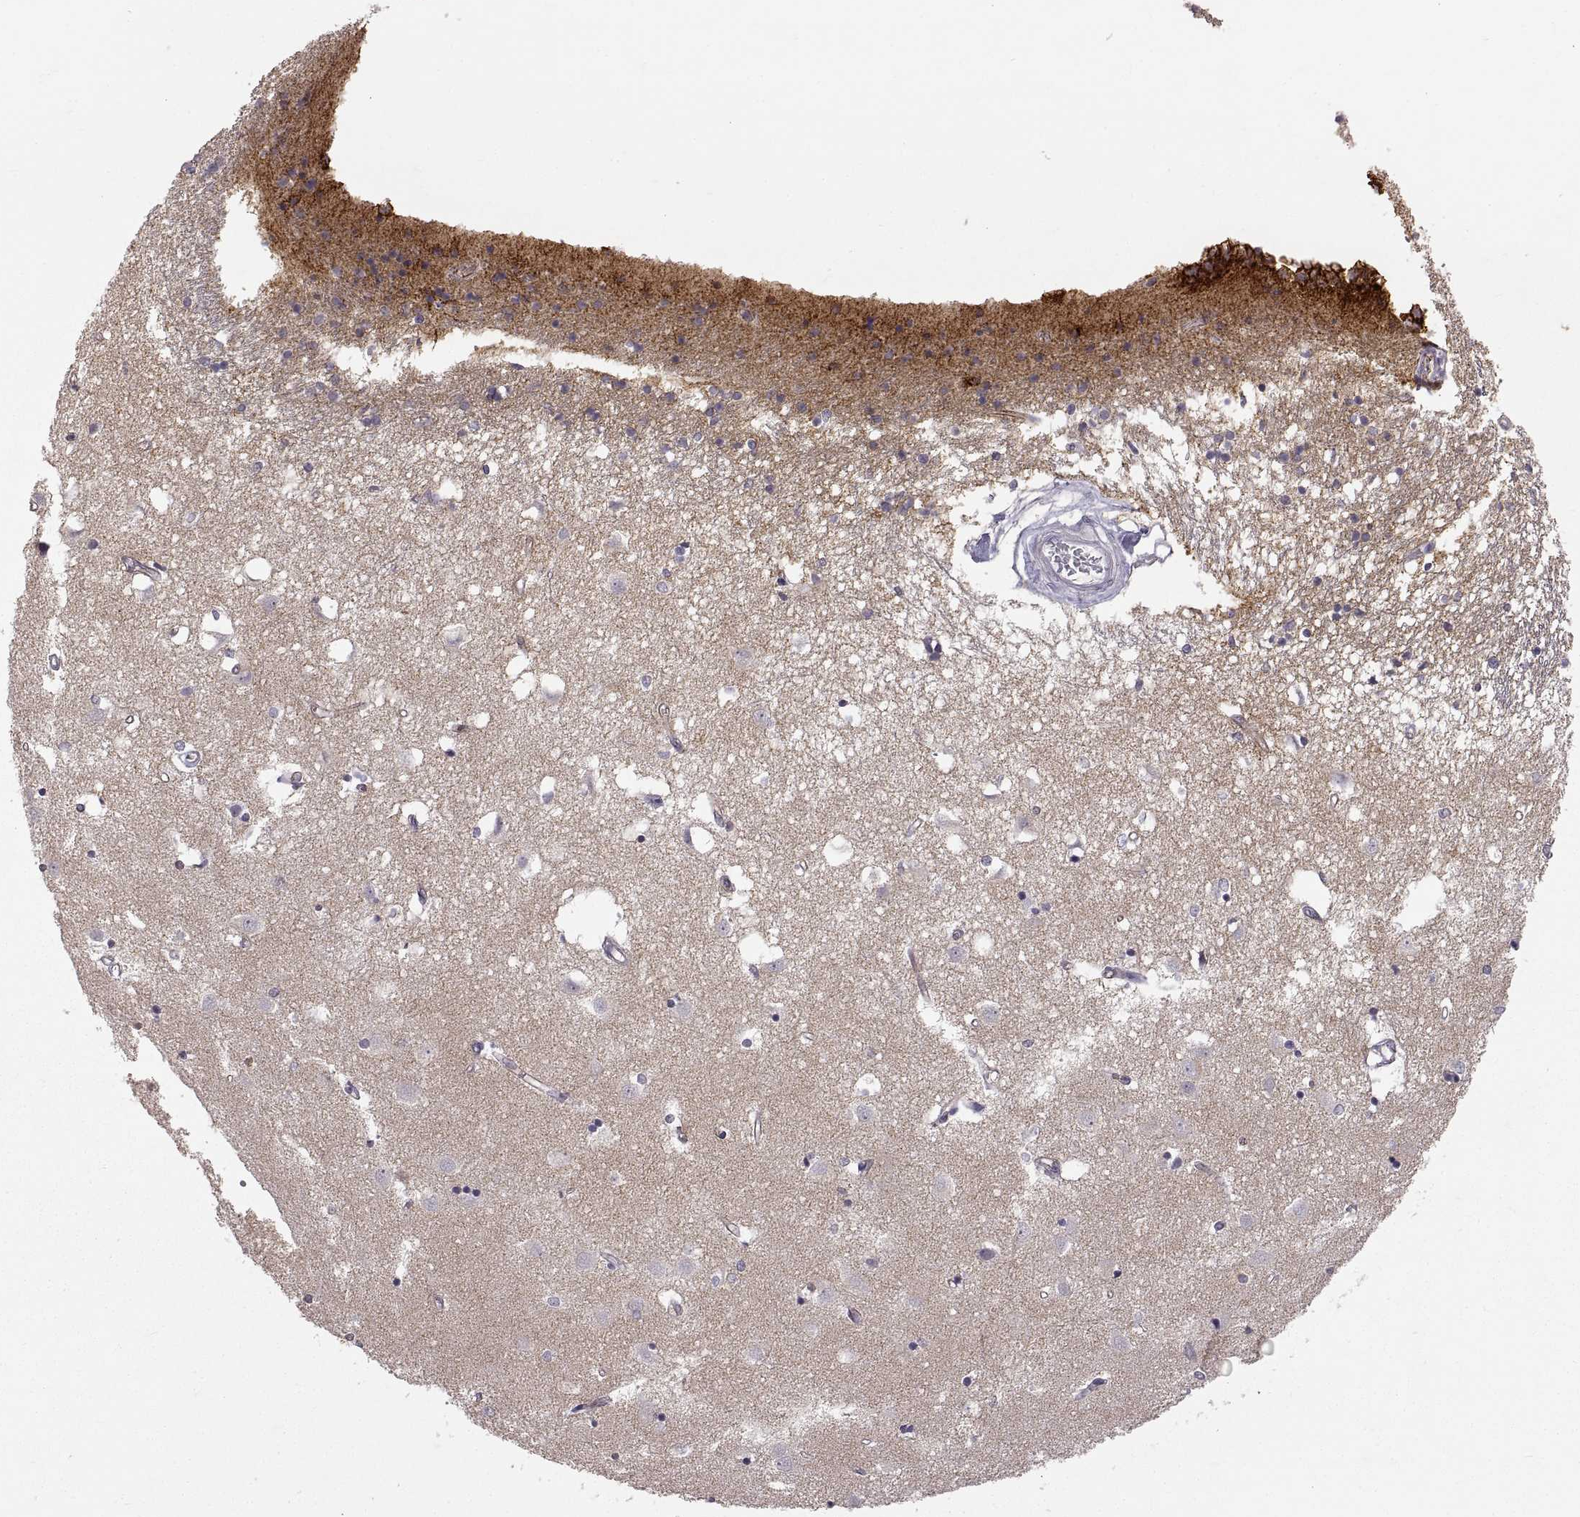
{"staining": {"intensity": "negative", "quantity": "none", "location": "none"}, "tissue": "caudate", "cell_type": "Glial cells", "image_type": "normal", "snomed": [{"axis": "morphology", "description": "Normal tissue, NOS"}, {"axis": "topography", "description": "Lateral ventricle wall"}], "caption": "The image shows no staining of glial cells in benign caudate.", "gene": "CDH2", "patient": {"sex": "male", "age": 54}}